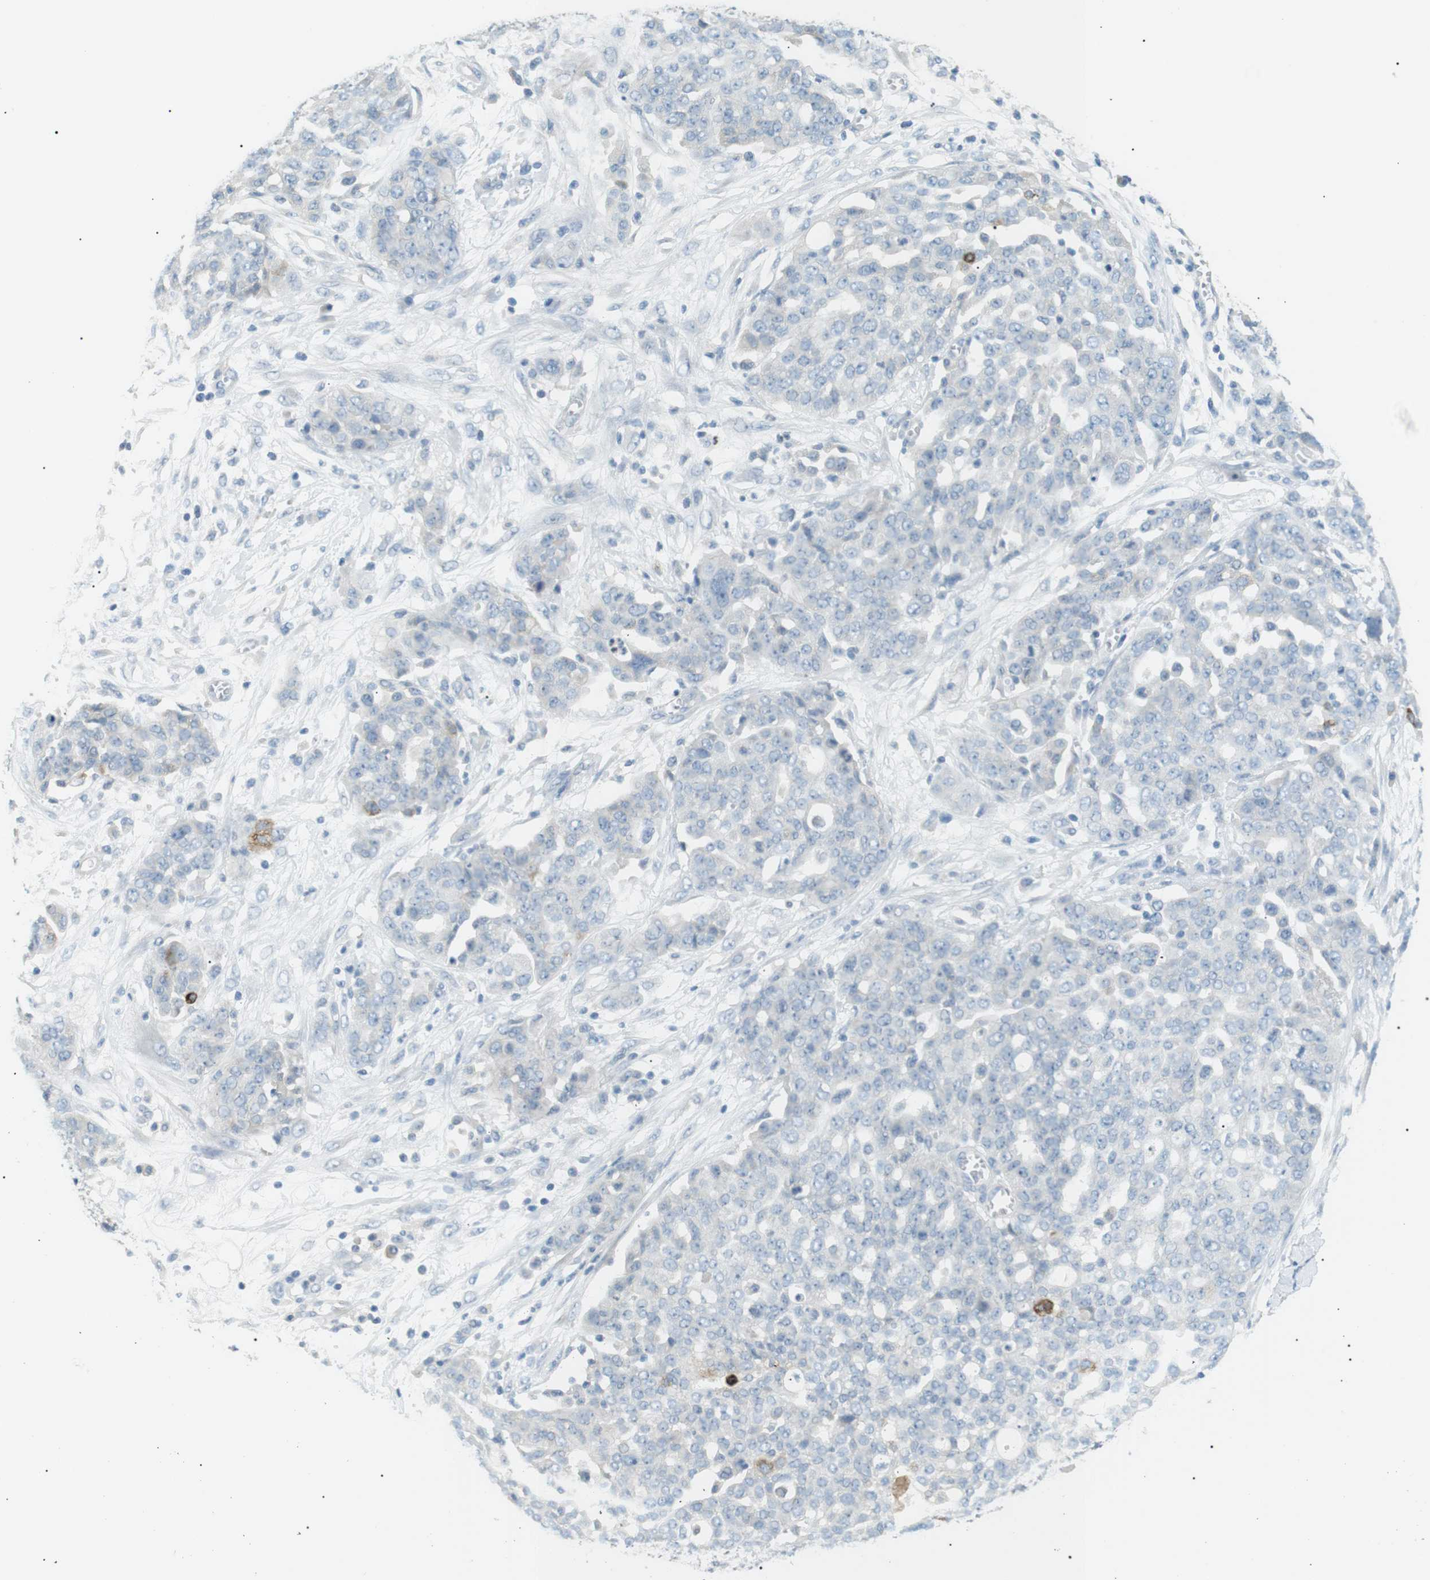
{"staining": {"intensity": "negative", "quantity": "none", "location": "none"}, "tissue": "ovarian cancer", "cell_type": "Tumor cells", "image_type": "cancer", "snomed": [{"axis": "morphology", "description": "Cystadenocarcinoma, serous, NOS"}, {"axis": "topography", "description": "Soft tissue"}, {"axis": "topography", "description": "Ovary"}], "caption": "Tumor cells show no significant protein expression in serous cystadenocarcinoma (ovarian).", "gene": "CDH26", "patient": {"sex": "female", "age": 57}}